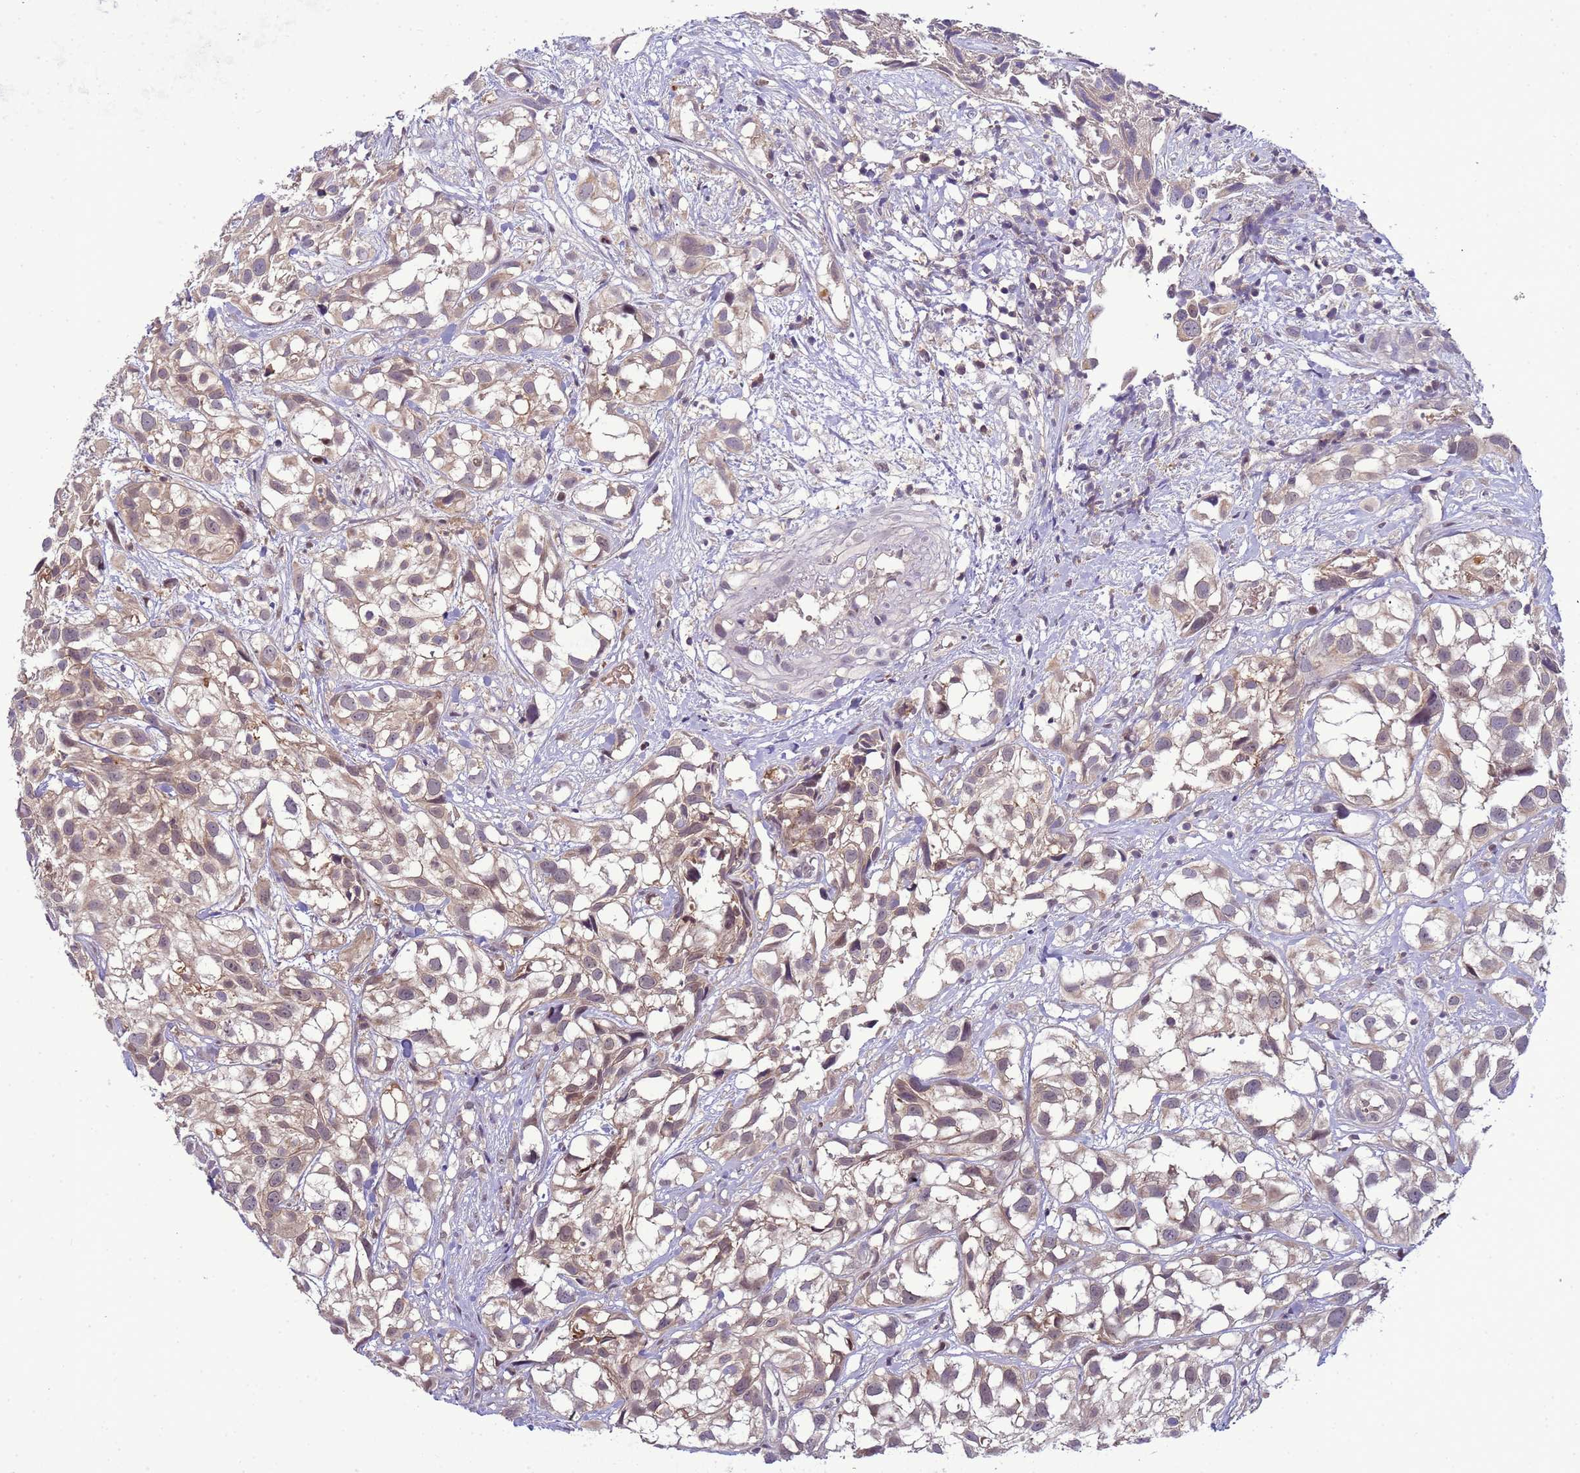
{"staining": {"intensity": "weak", "quantity": "25%-75%", "location": "nuclear"}, "tissue": "urothelial cancer", "cell_type": "Tumor cells", "image_type": "cancer", "snomed": [{"axis": "morphology", "description": "Urothelial carcinoma, High grade"}, {"axis": "topography", "description": "Urinary bladder"}], "caption": "The micrograph exhibits staining of high-grade urothelial carcinoma, revealing weak nuclear protein positivity (brown color) within tumor cells. The protein is shown in brown color, while the nuclei are stained blue.", "gene": "CD53", "patient": {"sex": "male", "age": 56}}